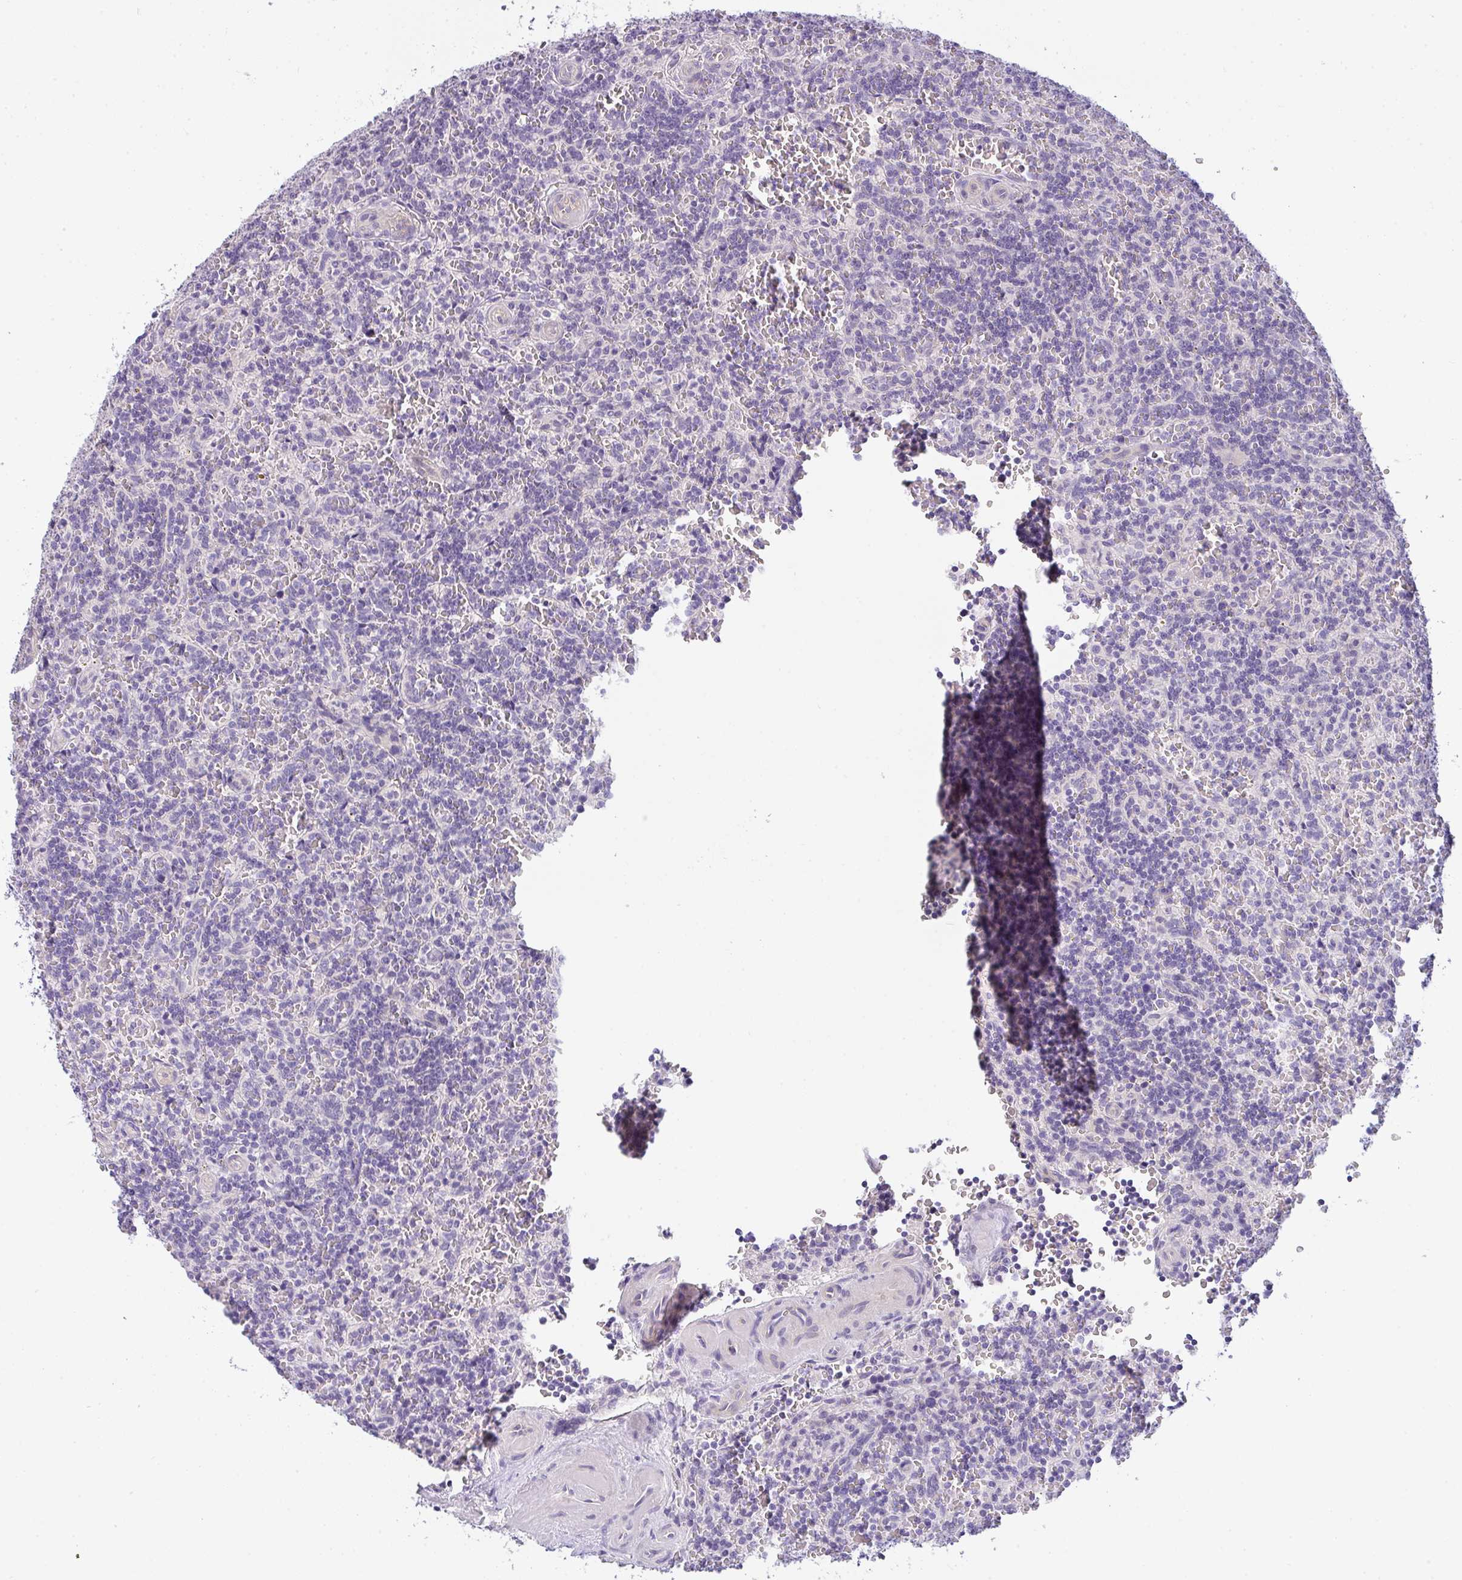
{"staining": {"intensity": "negative", "quantity": "none", "location": "none"}, "tissue": "lymphoma", "cell_type": "Tumor cells", "image_type": "cancer", "snomed": [{"axis": "morphology", "description": "Malignant lymphoma, non-Hodgkin's type, Low grade"}, {"axis": "topography", "description": "Spleen"}], "caption": "Immunohistochemical staining of human lymphoma reveals no significant positivity in tumor cells.", "gene": "FILIP1", "patient": {"sex": "male", "age": 73}}